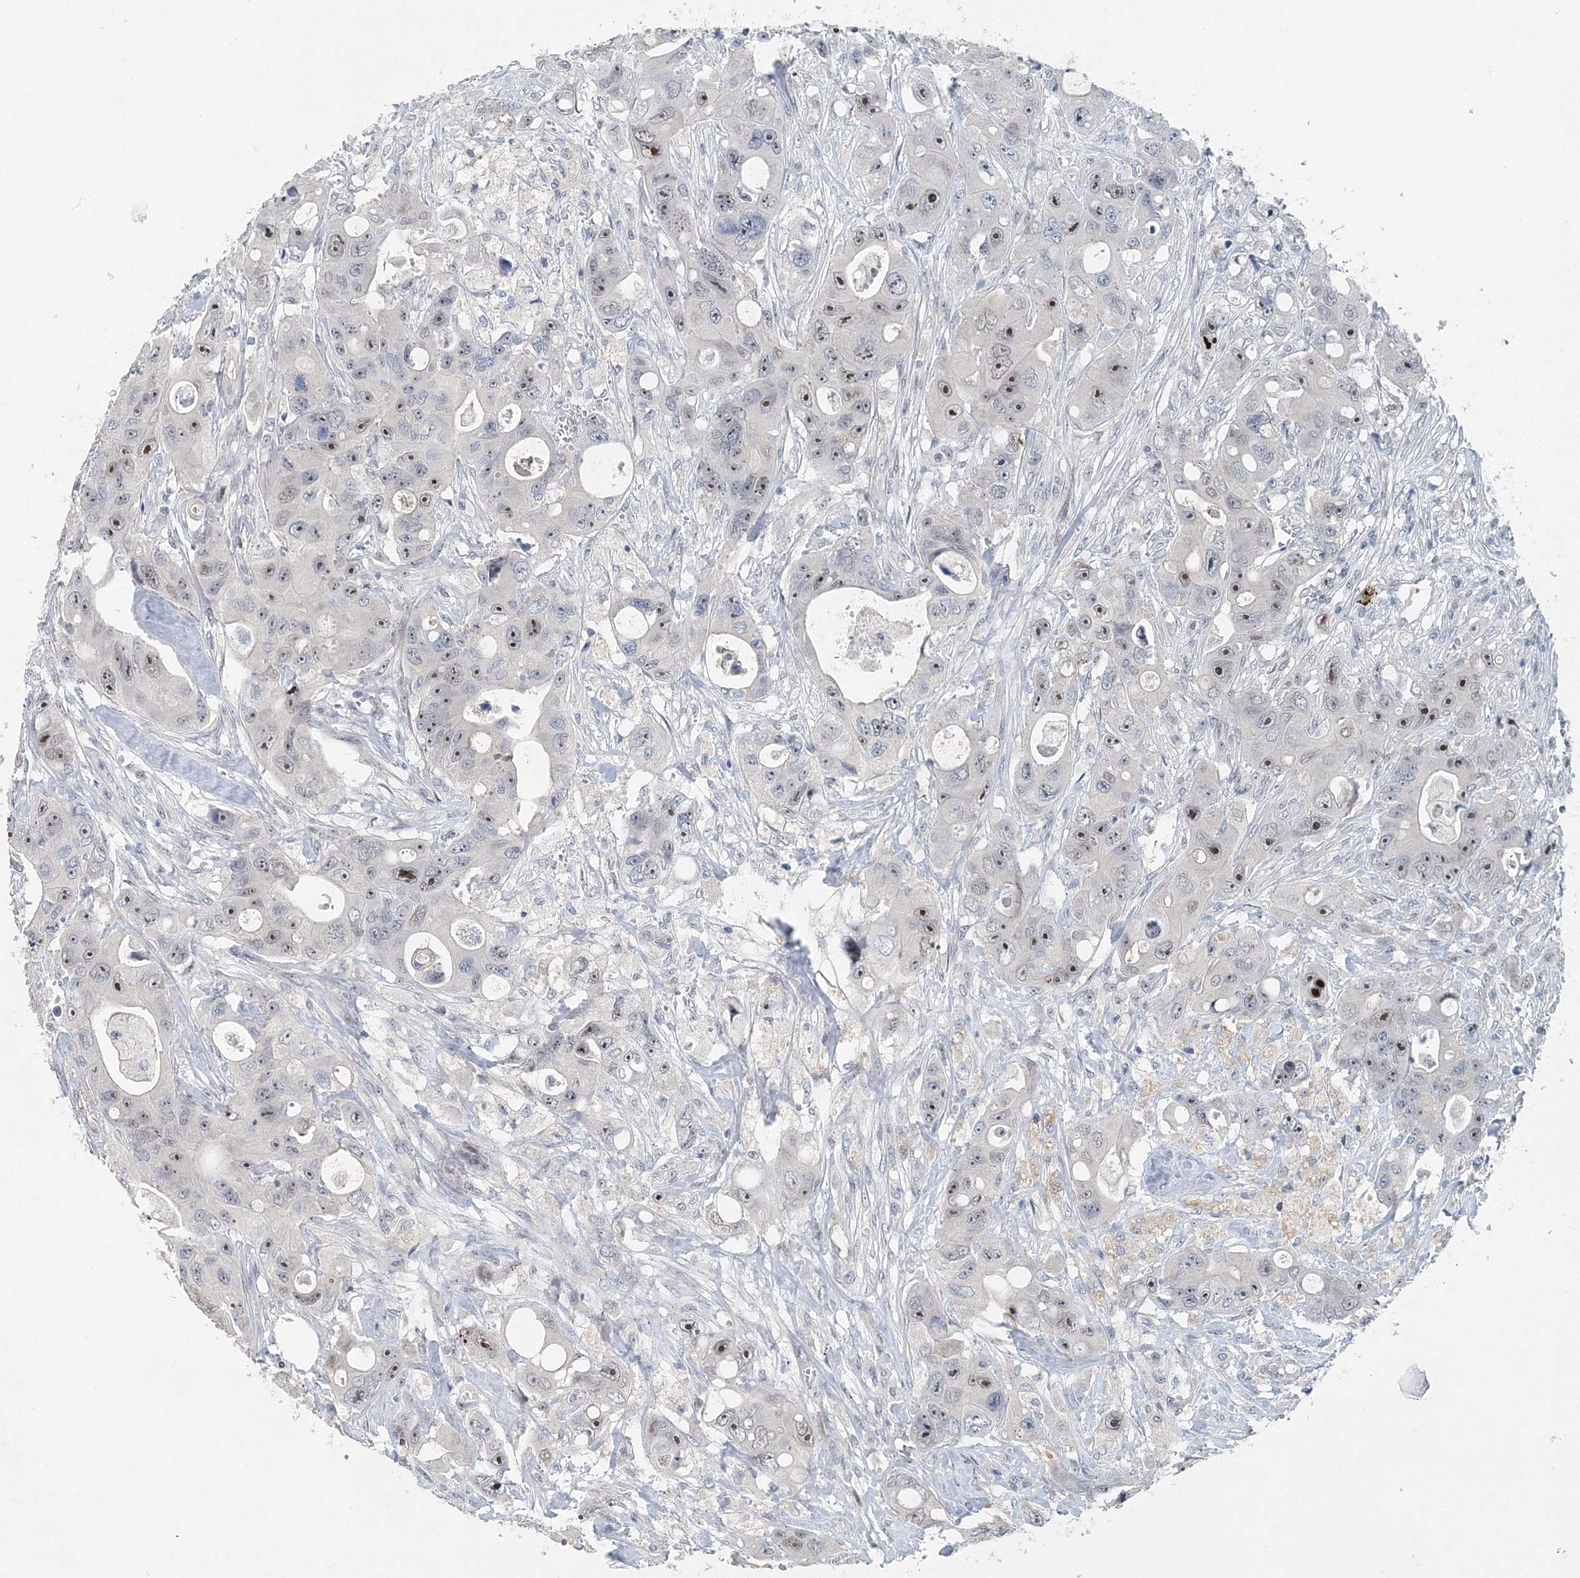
{"staining": {"intensity": "strong", "quantity": "25%-75%", "location": "nuclear"}, "tissue": "colorectal cancer", "cell_type": "Tumor cells", "image_type": "cancer", "snomed": [{"axis": "morphology", "description": "Adenocarcinoma, NOS"}, {"axis": "topography", "description": "Colon"}], "caption": "Colorectal cancer stained with a brown dye exhibits strong nuclear positive staining in approximately 25%-75% of tumor cells.", "gene": "UIMC1", "patient": {"sex": "female", "age": 46}}